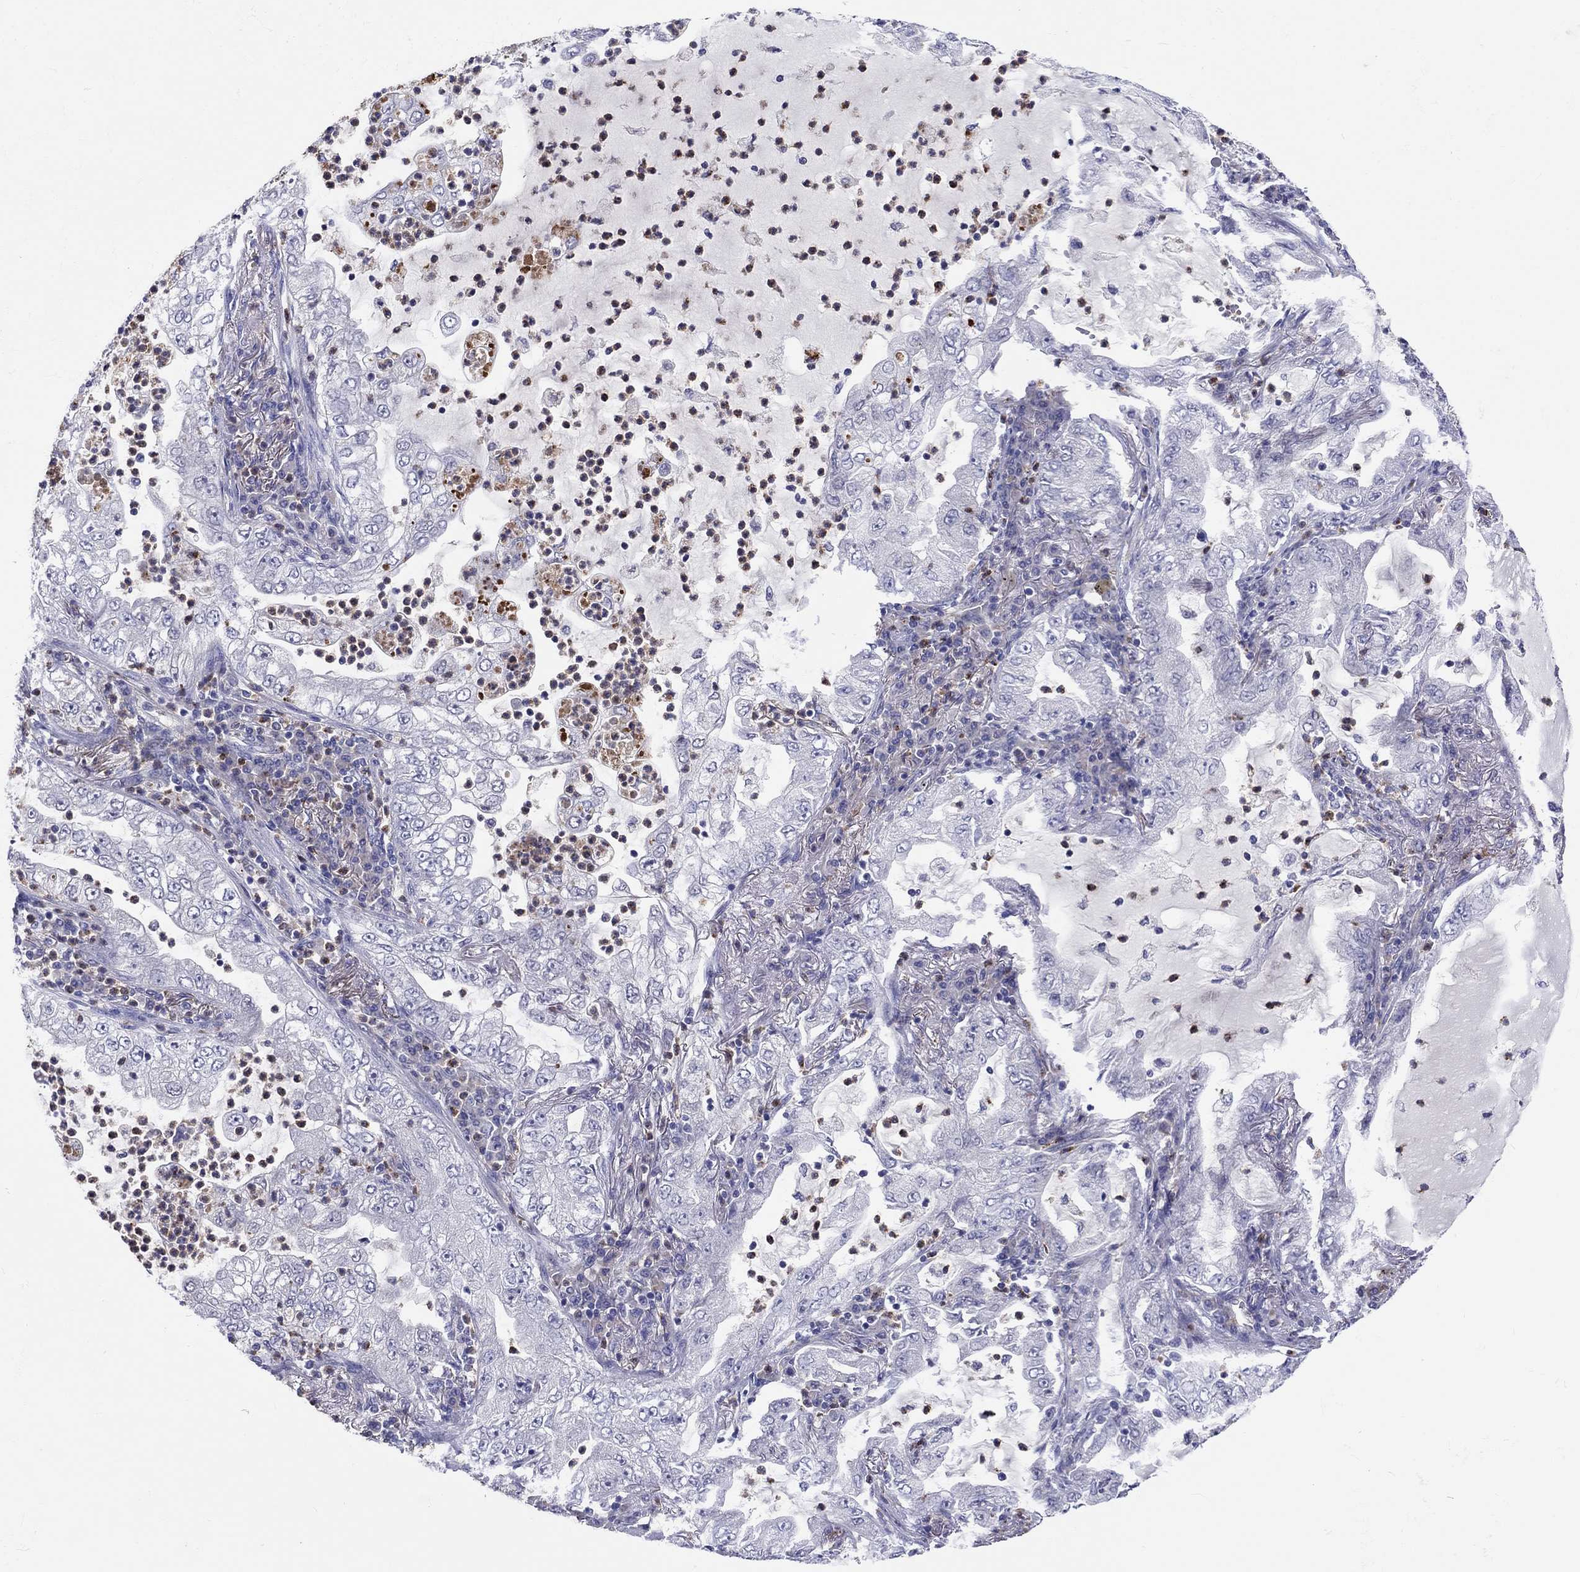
{"staining": {"intensity": "negative", "quantity": "none", "location": "none"}, "tissue": "lung cancer", "cell_type": "Tumor cells", "image_type": "cancer", "snomed": [{"axis": "morphology", "description": "Adenocarcinoma, NOS"}, {"axis": "topography", "description": "Lung"}], "caption": "Micrograph shows no significant protein expression in tumor cells of lung cancer (adenocarcinoma). The staining is performed using DAB (3,3'-diaminobenzidine) brown chromogen with nuclei counter-stained in using hematoxylin.", "gene": "ABCG4", "patient": {"sex": "female", "age": 73}}